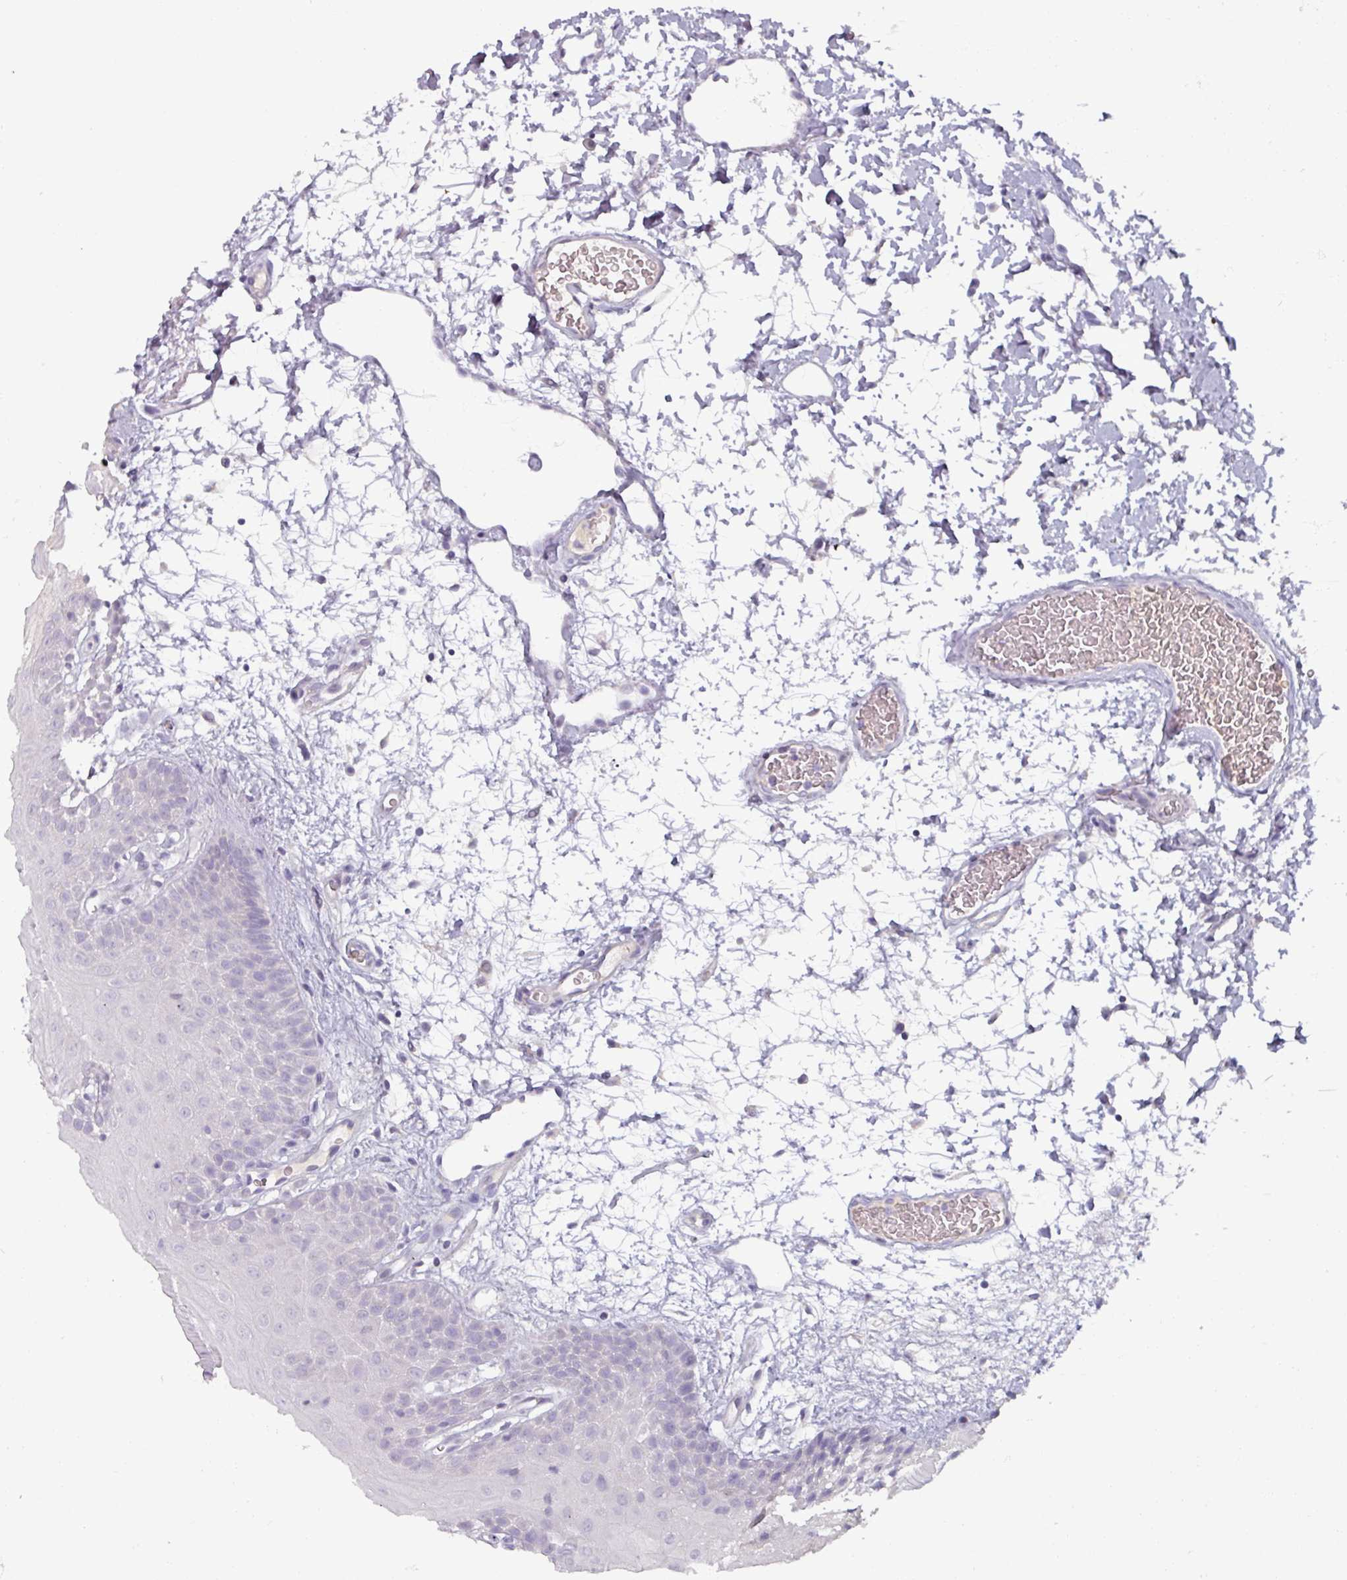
{"staining": {"intensity": "negative", "quantity": "none", "location": "none"}, "tissue": "oral mucosa", "cell_type": "Squamous epithelial cells", "image_type": "normal", "snomed": [{"axis": "morphology", "description": "Normal tissue, NOS"}, {"axis": "morphology", "description": "Squamous cell carcinoma, NOS"}, {"axis": "topography", "description": "Oral tissue"}, {"axis": "topography", "description": "Tounge, NOS"}, {"axis": "topography", "description": "Head-Neck"}], "caption": "Immunohistochemistry of benign human oral mucosa exhibits no positivity in squamous epithelial cells. The staining was performed using DAB to visualize the protein expression in brown, while the nuclei were stained in blue with hematoxylin (Magnification: 20x).", "gene": "SMIM11", "patient": {"sex": "male", "age": 76}}